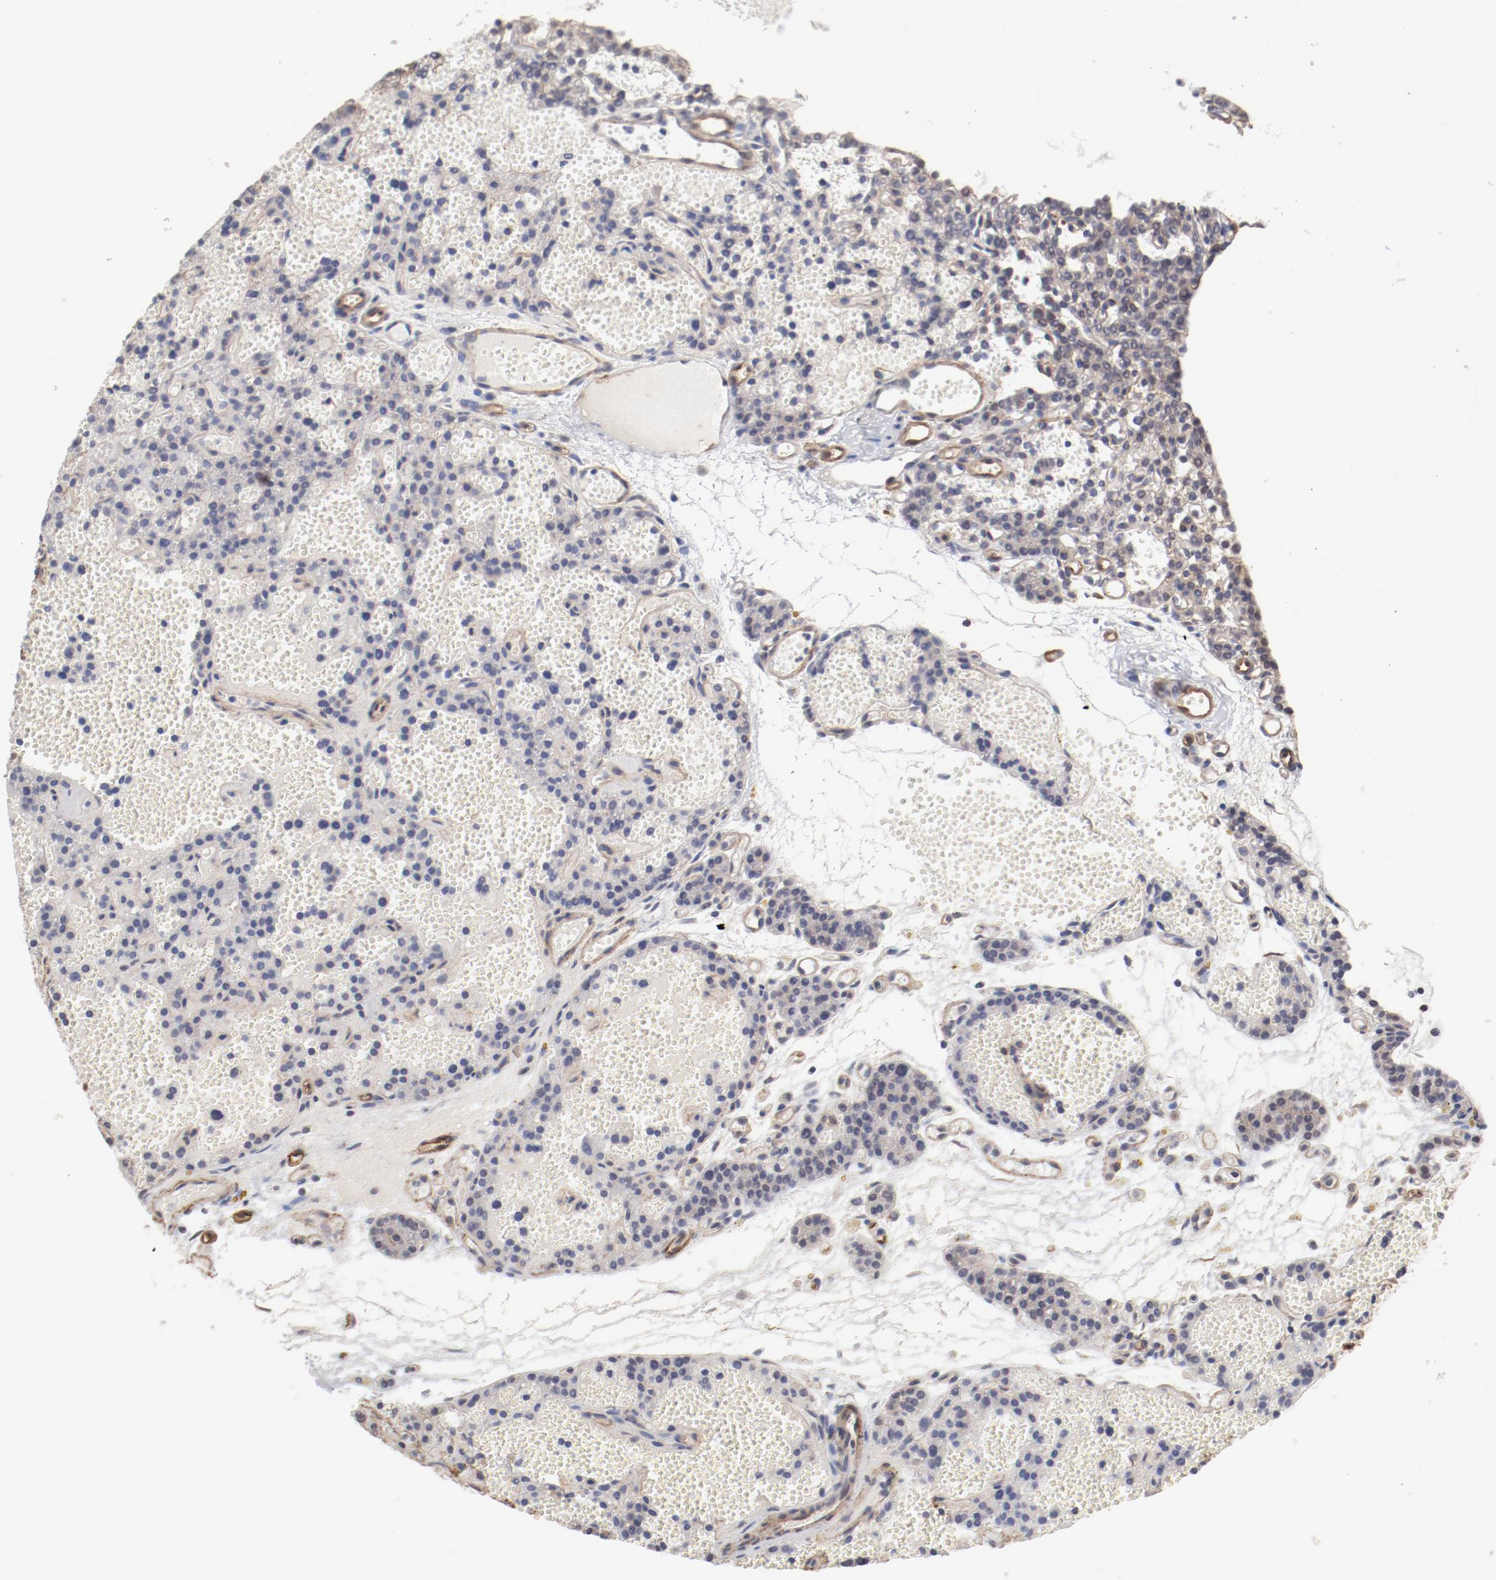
{"staining": {"intensity": "negative", "quantity": "none", "location": "none"}, "tissue": "parathyroid gland", "cell_type": "Glandular cells", "image_type": "normal", "snomed": [{"axis": "morphology", "description": "Normal tissue, NOS"}, {"axis": "topography", "description": "Parathyroid gland"}], "caption": "The photomicrograph displays no significant staining in glandular cells of parathyroid gland. (DAB (3,3'-diaminobenzidine) IHC visualized using brightfield microscopy, high magnification).", "gene": "MAGED4B", "patient": {"sex": "male", "age": 25}}